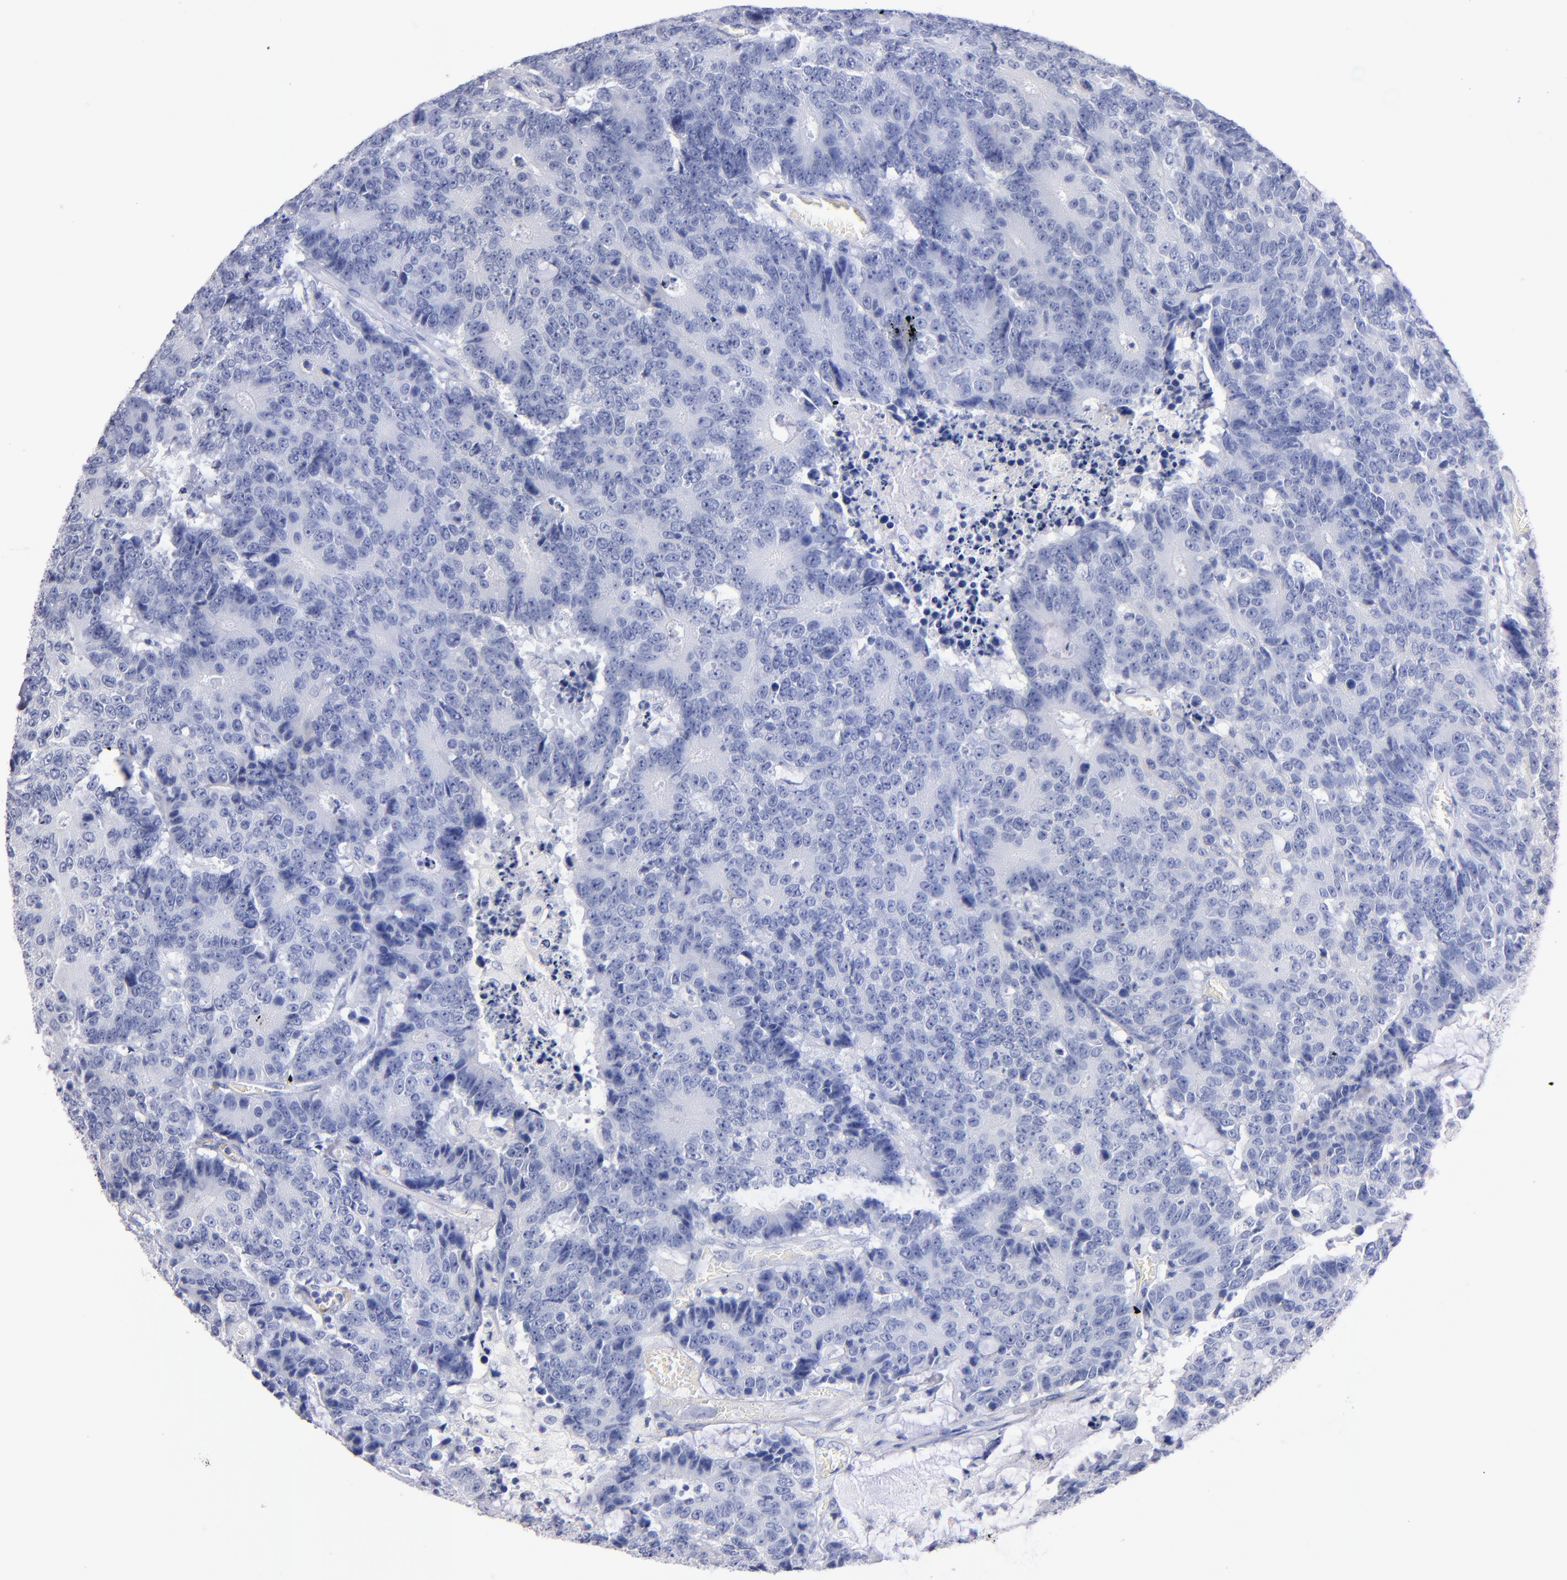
{"staining": {"intensity": "negative", "quantity": "none", "location": "none"}, "tissue": "colorectal cancer", "cell_type": "Tumor cells", "image_type": "cancer", "snomed": [{"axis": "morphology", "description": "Adenocarcinoma, NOS"}, {"axis": "topography", "description": "Colon"}], "caption": "There is no significant positivity in tumor cells of colorectal adenocarcinoma.", "gene": "KIT", "patient": {"sex": "female", "age": 86}}